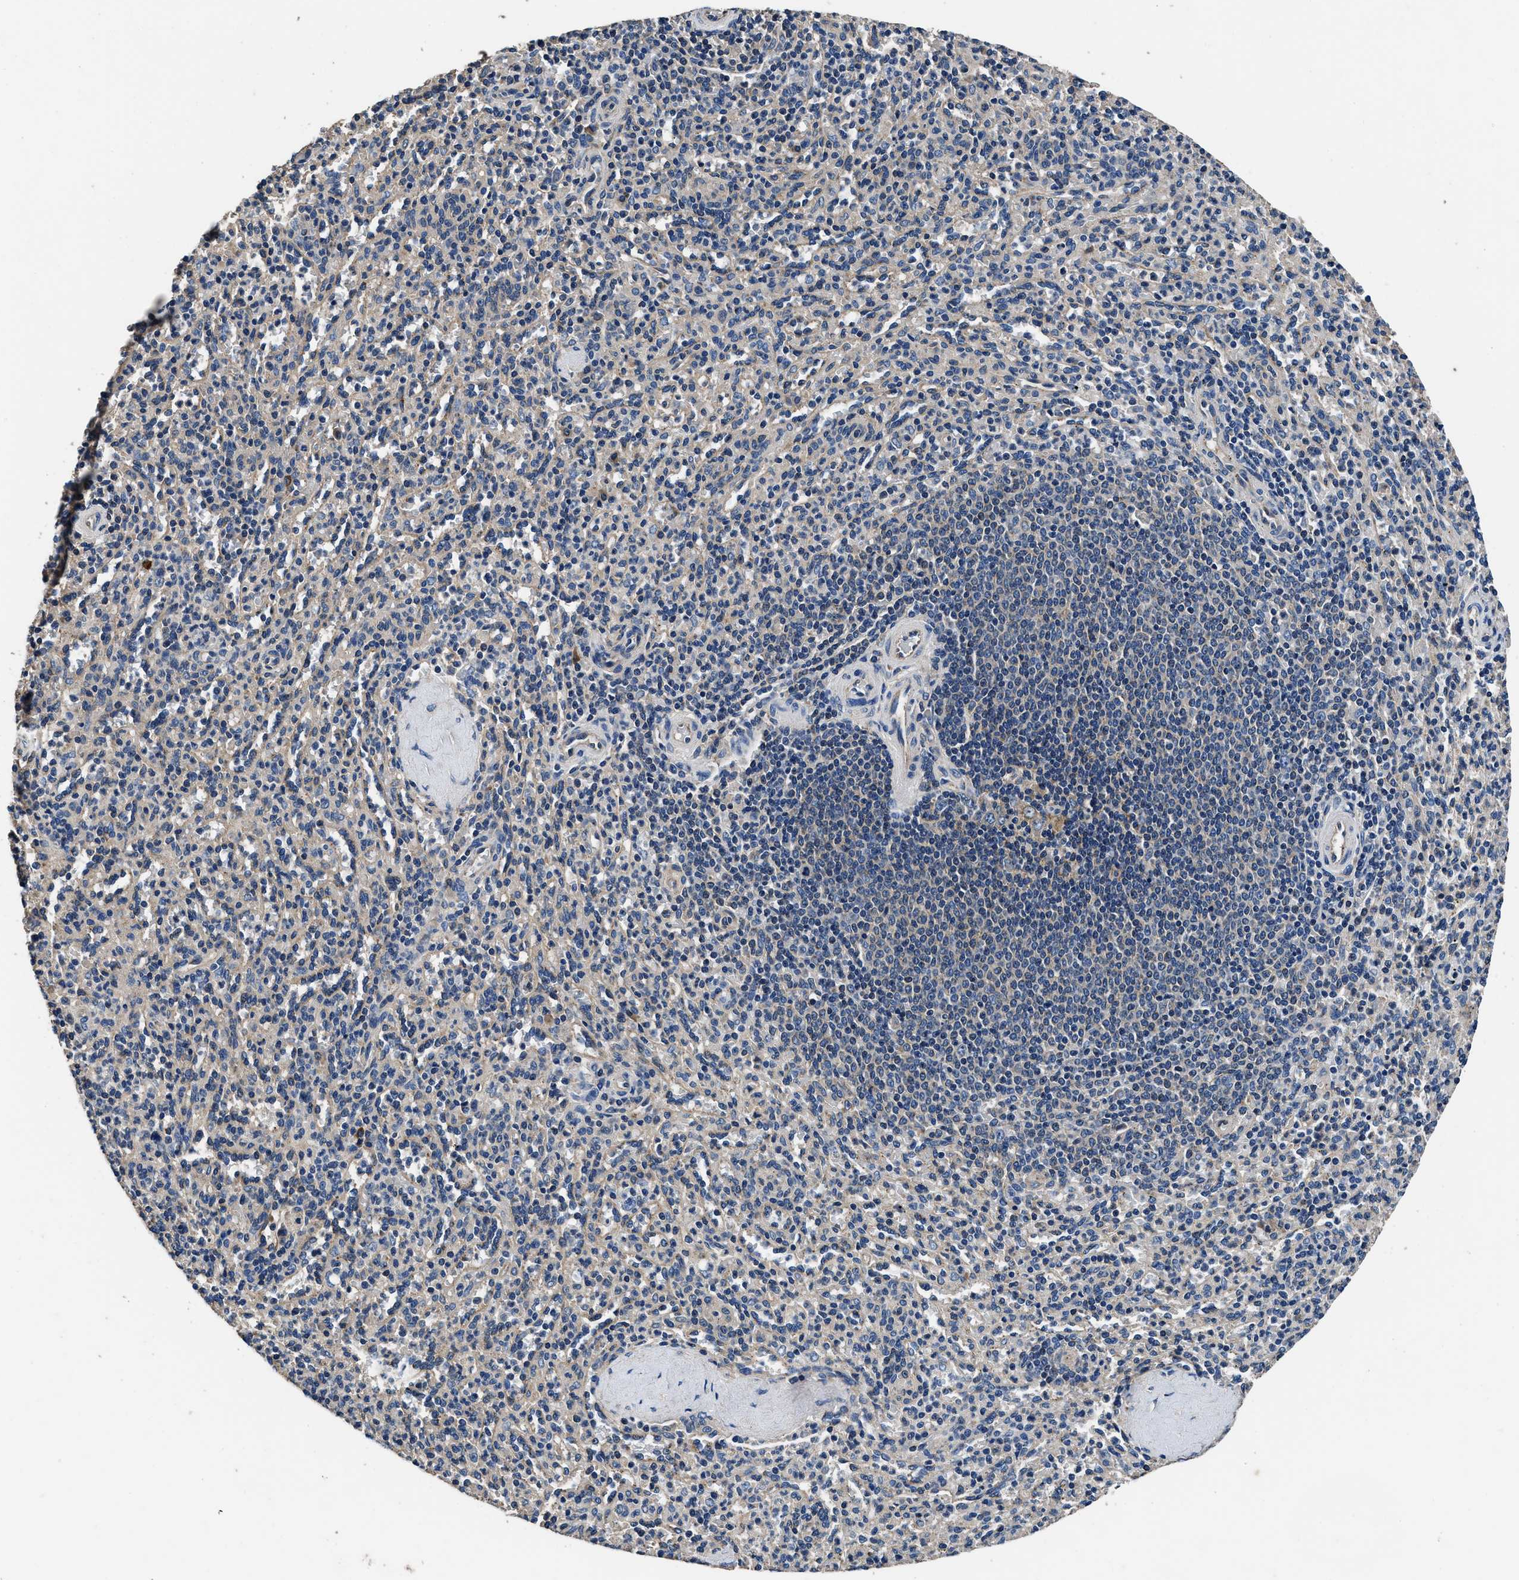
{"staining": {"intensity": "weak", "quantity": "25%-75%", "location": "cytoplasmic/membranous"}, "tissue": "spleen", "cell_type": "Cells in red pulp", "image_type": "normal", "snomed": [{"axis": "morphology", "description": "Normal tissue, NOS"}, {"axis": "topography", "description": "Spleen"}], "caption": "Benign spleen was stained to show a protein in brown. There is low levels of weak cytoplasmic/membranous staining in approximately 25%-75% of cells in red pulp. (DAB (3,3'-diaminobenzidine) IHC, brown staining for protein, blue staining for nuclei).", "gene": "DHRS7B", "patient": {"sex": "male", "age": 36}}